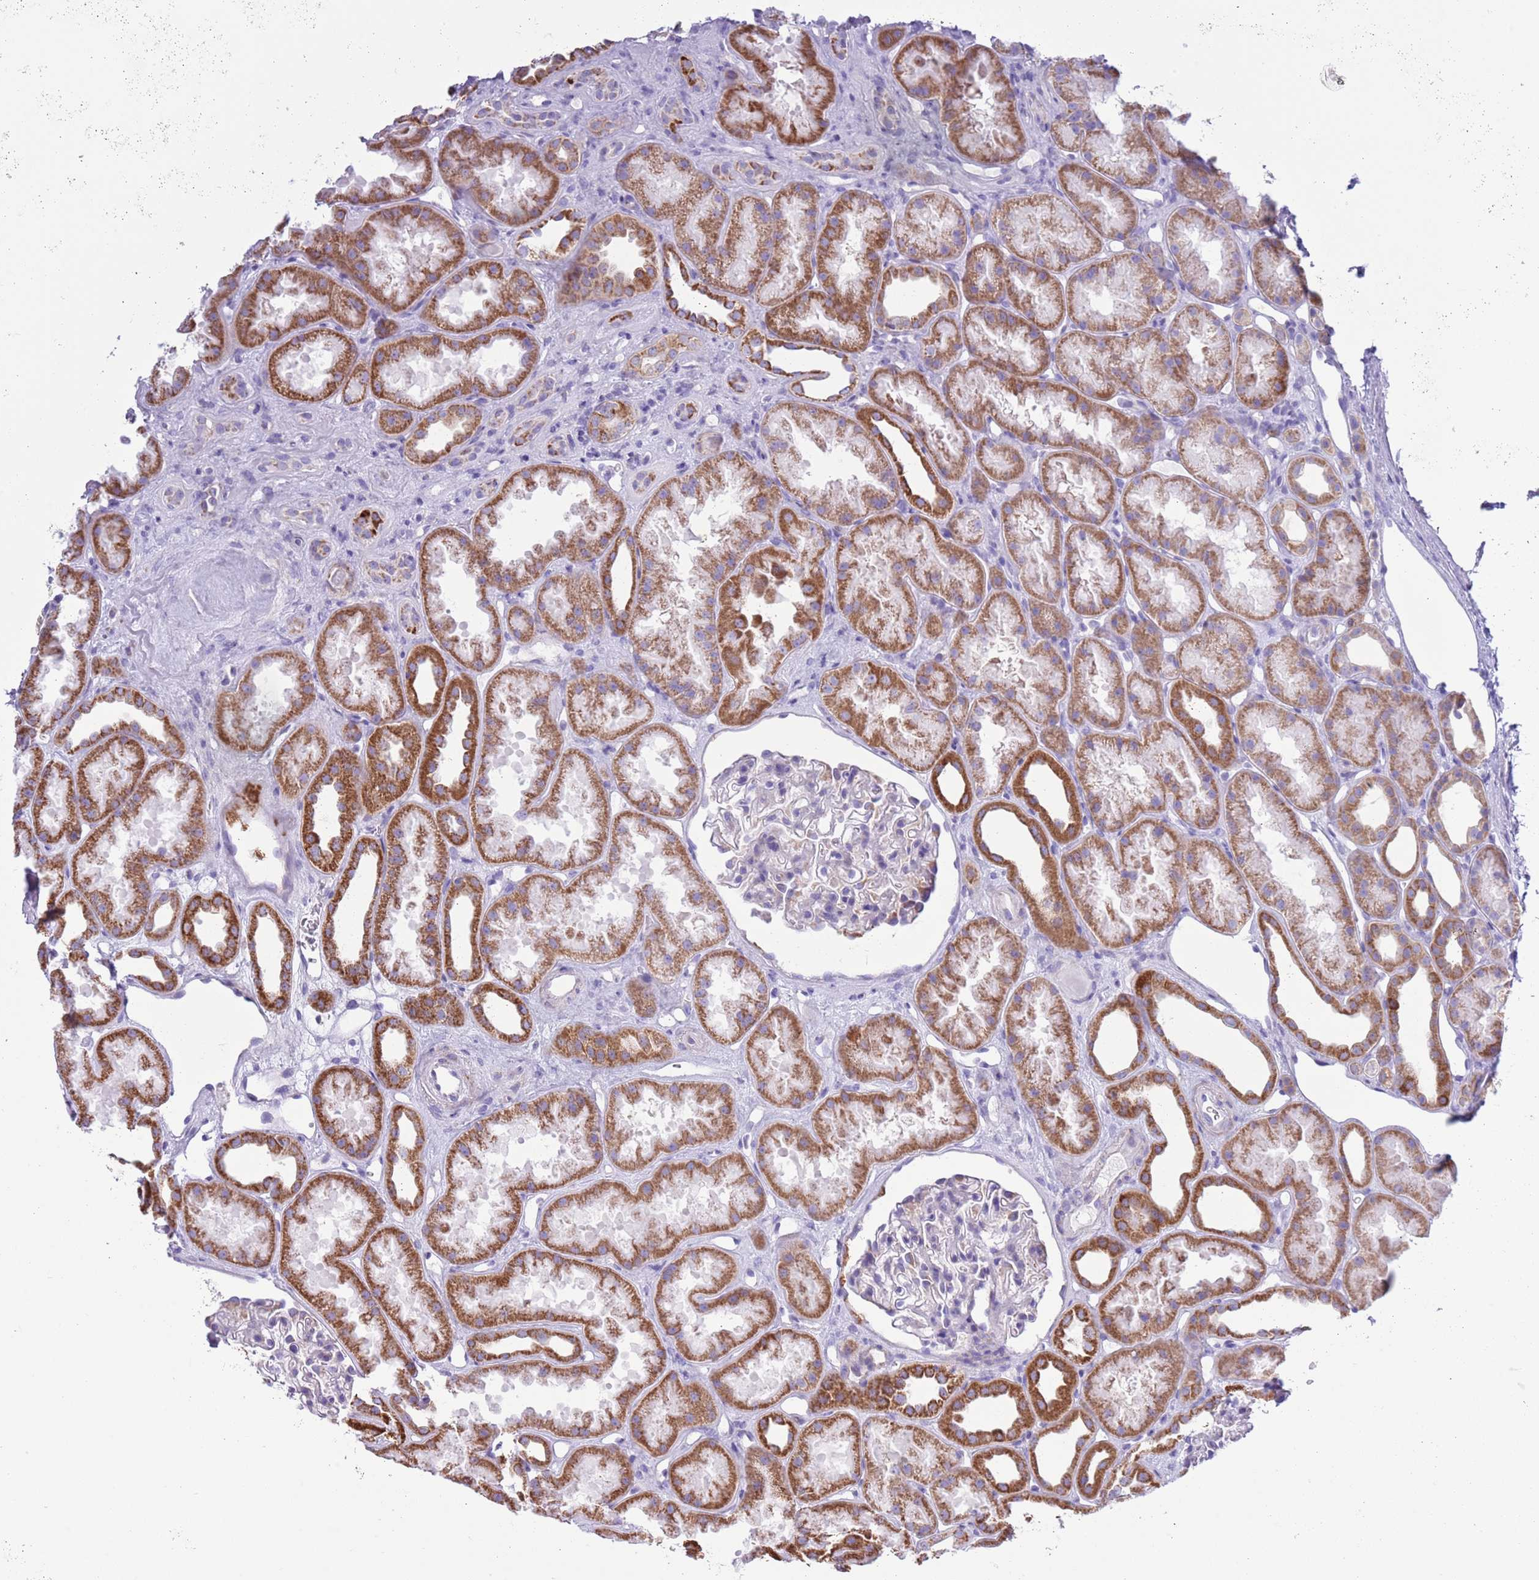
{"staining": {"intensity": "negative", "quantity": "none", "location": "none"}, "tissue": "kidney", "cell_type": "Cells in glomeruli", "image_type": "normal", "snomed": [{"axis": "morphology", "description": "Normal tissue, NOS"}, {"axis": "topography", "description": "Kidney"}], "caption": "Photomicrograph shows no significant protein positivity in cells in glomeruli of normal kidney.", "gene": "MOCOS", "patient": {"sex": "male", "age": 61}}